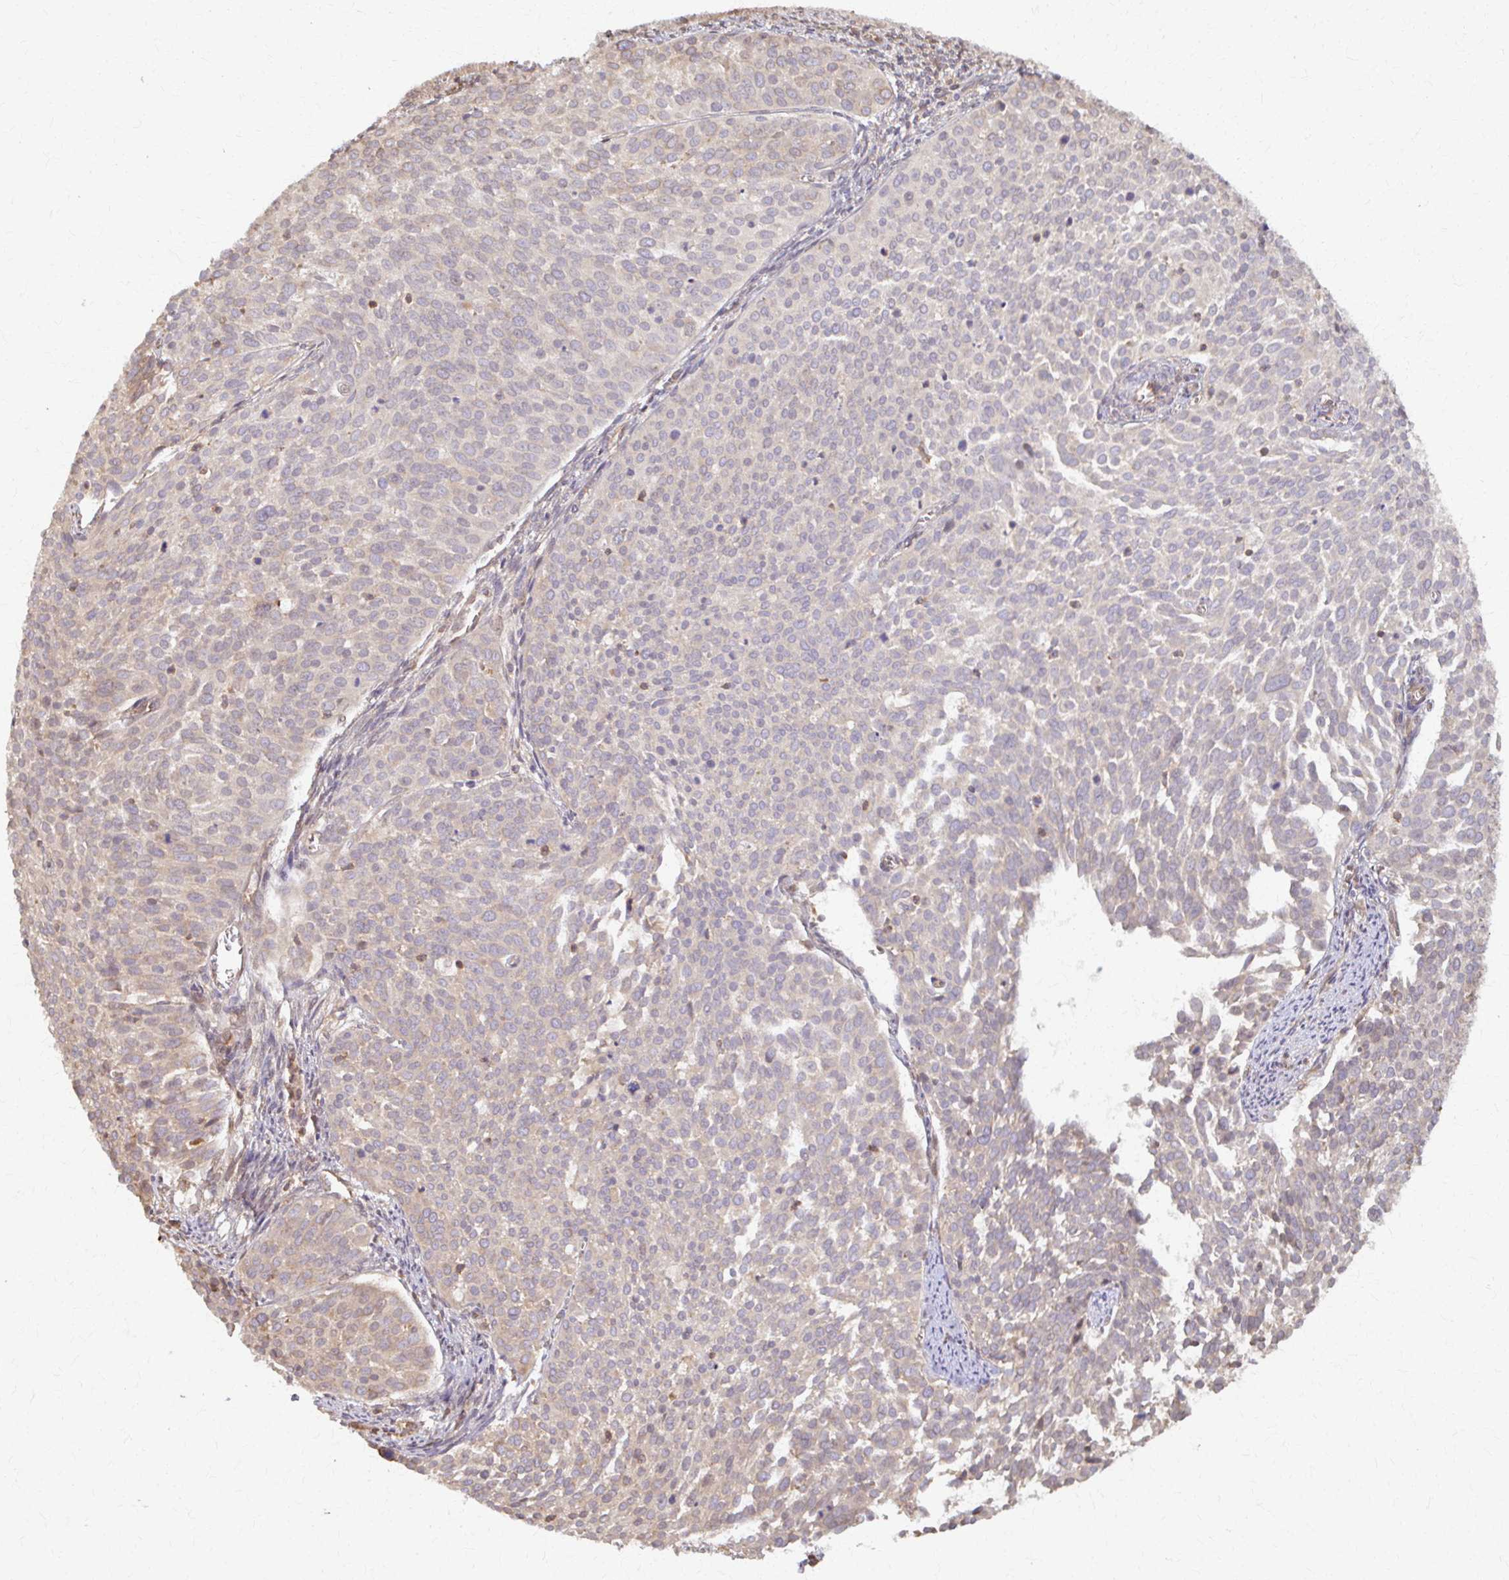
{"staining": {"intensity": "weak", "quantity": "<25%", "location": "cytoplasmic/membranous"}, "tissue": "cervical cancer", "cell_type": "Tumor cells", "image_type": "cancer", "snomed": [{"axis": "morphology", "description": "Squamous cell carcinoma, NOS"}, {"axis": "topography", "description": "Cervix"}], "caption": "There is no significant expression in tumor cells of cervical squamous cell carcinoma. The staining is performed using DAB brown chromogen with nuclei counter-stained in using hematoxylin.", "gene": "ARHGAP35", "patient": {"sex": "female", "age": 39}}